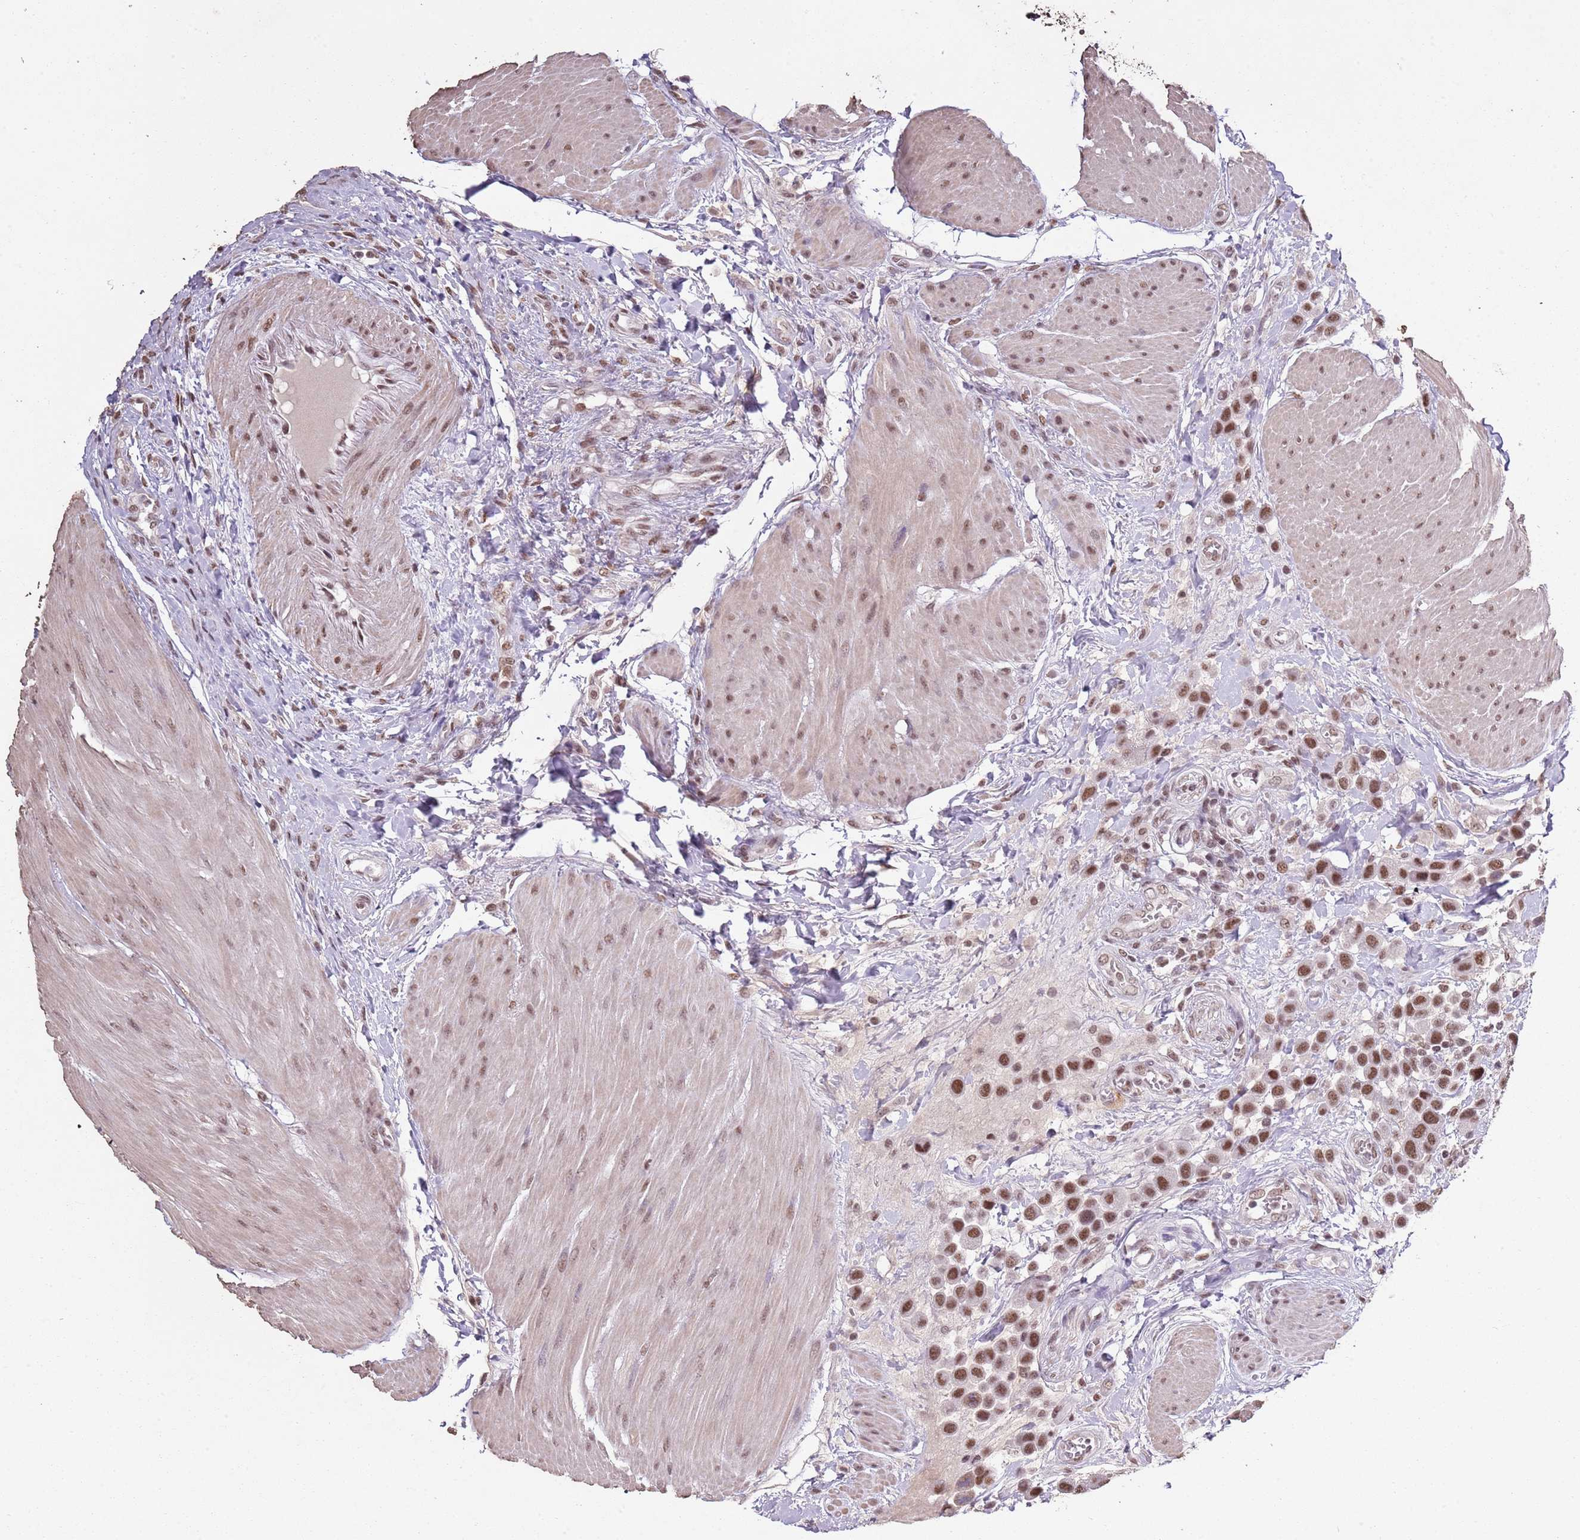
{"staining": {"intensity": "moderate", "quantity": ">75%", "location": "nuclear"}, "tissue": "urothelial cancer", "cell_type": "Tumor cells", "image_type": "cancer", "snomed": [{"axis": "morphology", "description": "Urothelial carcinoma, High grade"}, {"axis": "topography", "description": "Urinary bladder"}], "caption": "Immunohistochemistry (IHC) histopathology image of urothelial cancer stained for a protein (brown), which displays medium levels of moderate nuclear positivity in about >75% of tumor cells.", "gene": "ARL14EP", "patient": {"sex": "male", "age": 50}}